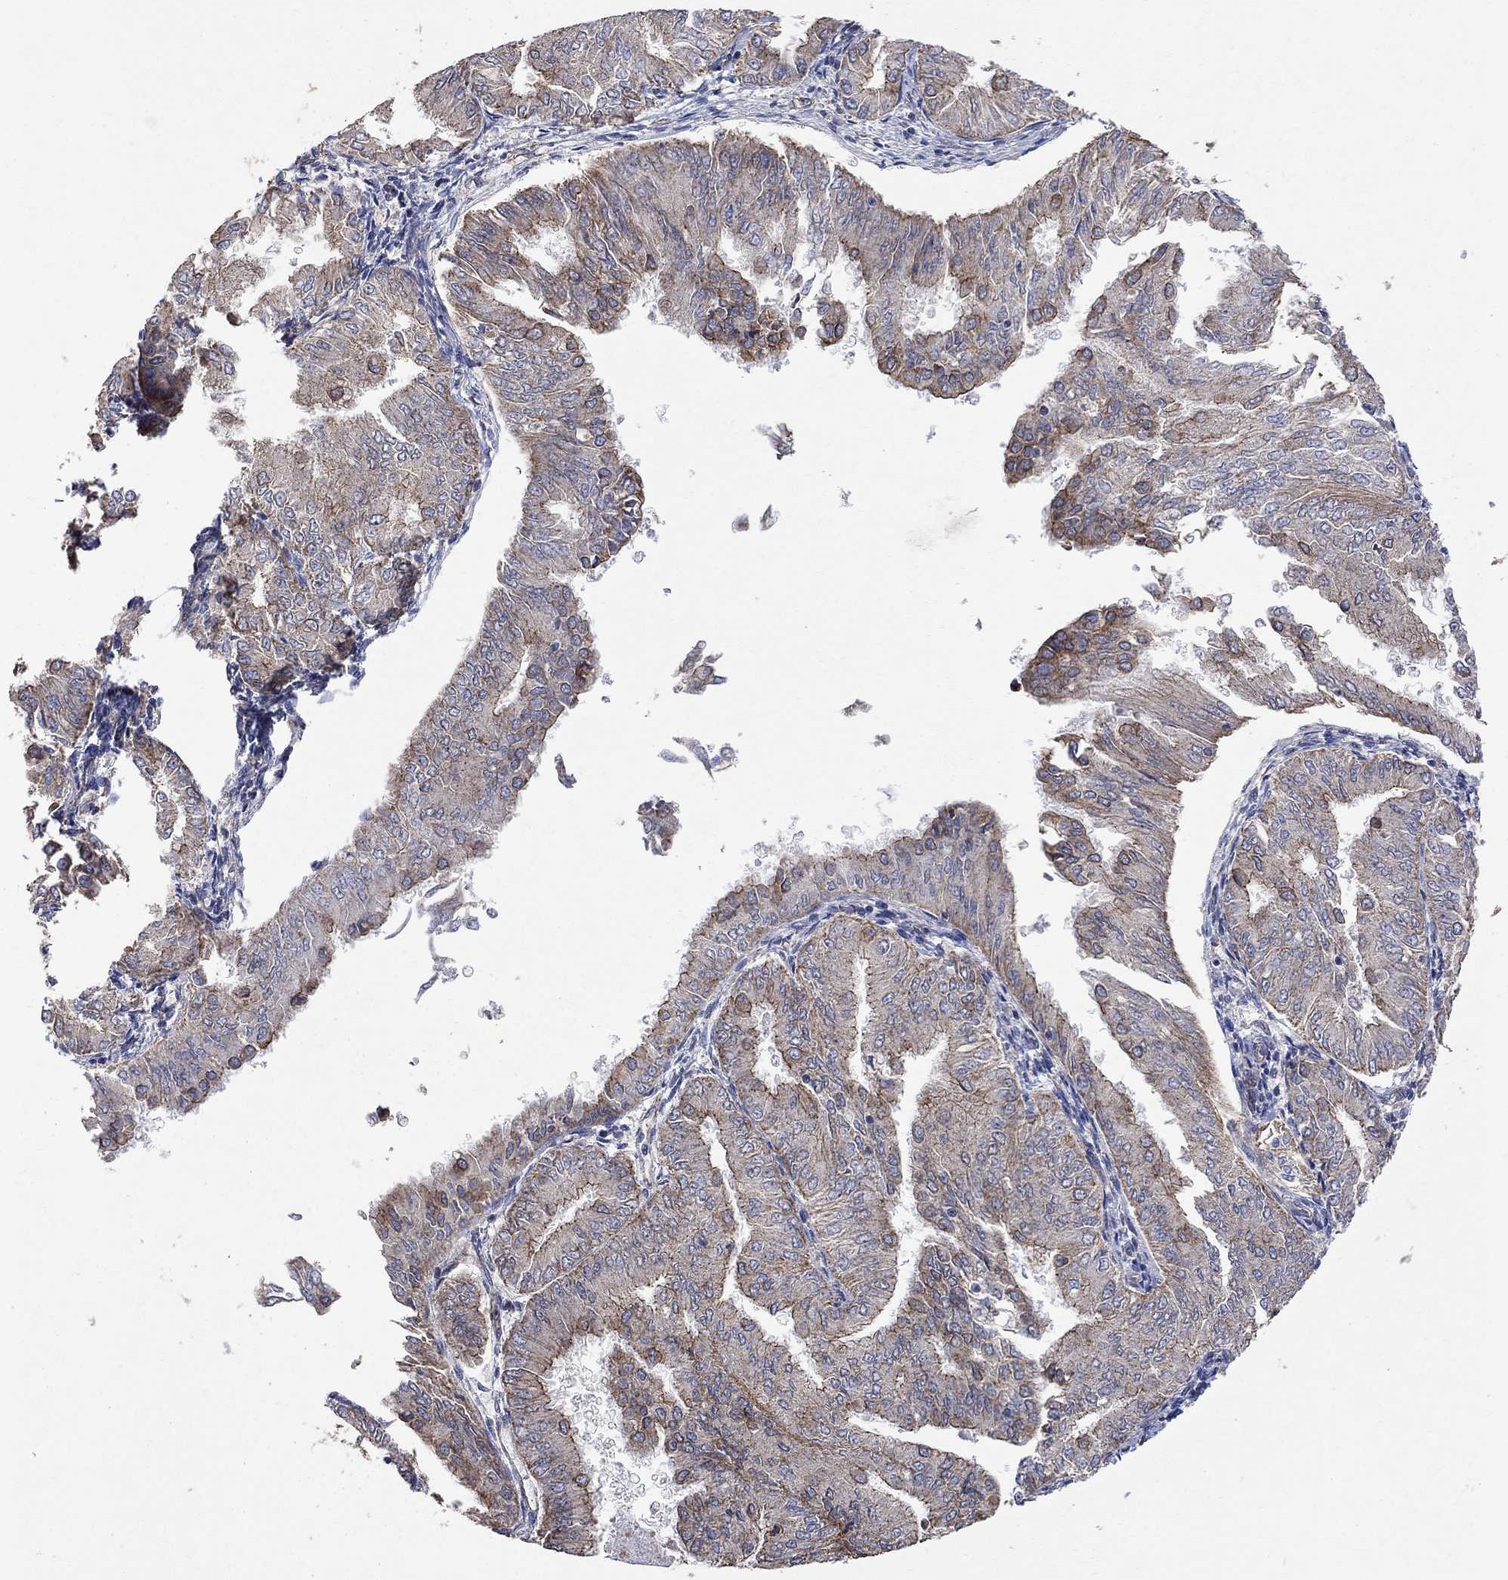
{"staining": {"intensity": "moderate", "quantity": "25%-75%", "location": "cytoplasmic/membranous"}, "tissue": "endometrial cancer", "cell_type": "Tumor cells", "image_type": "cancer", "snomed": [{"axis": "morphology", "description": "Adenocarcinoma, NOS"}, {"axis": "topography", "description": "Endometrium"}], "caption": "Brown immunohistochemical staining in human endometrial adenocarcinoma exhibits moderate cytoplasmic/membranous staining in about 25%-75% of tumor cells.", "gene": "ANKRA2", "patient": {"sex": "female", "age": 53}}